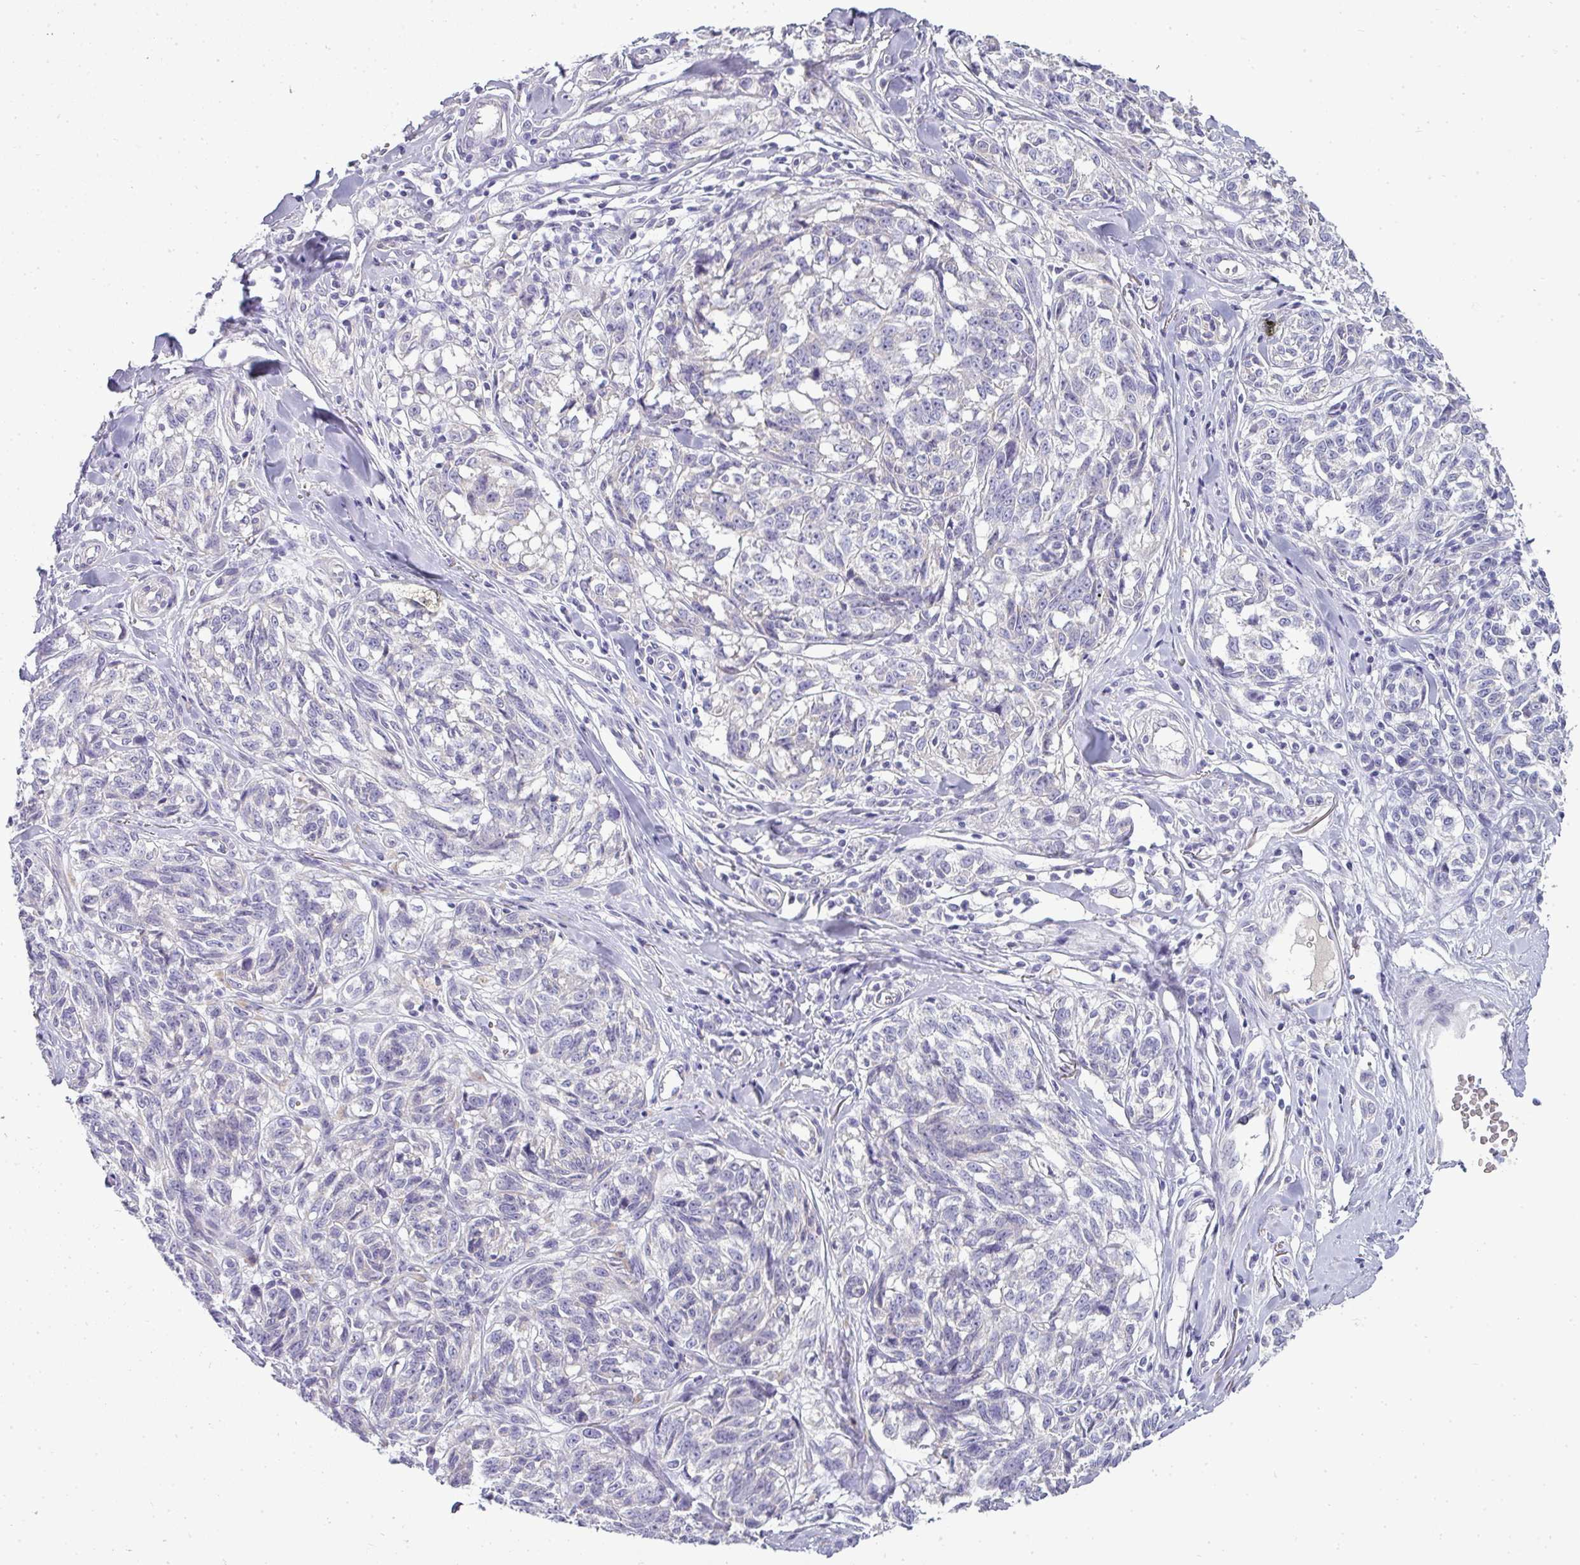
{"staining": {"intensity": "negative", "quantity": "none", "location": "none"}, "tissue": "melanoma", "cell_type": "Tumor cells", "image_type": "cancer", "snomed": [{"axis": "morphology", "description": "Normal tissue, NOS"}, {"axis": "morphology", "description": "Malignant melanoma, NOS"}, {"axis": "topography", "description": "Skin"}], "caption": "Human malignant melanoma stained for a protein using immunohistochemistry (IHC) reveals no expression in tumor cells.", "gene": "ASXL3", "patient": {"sex": "female", "age": 64}}